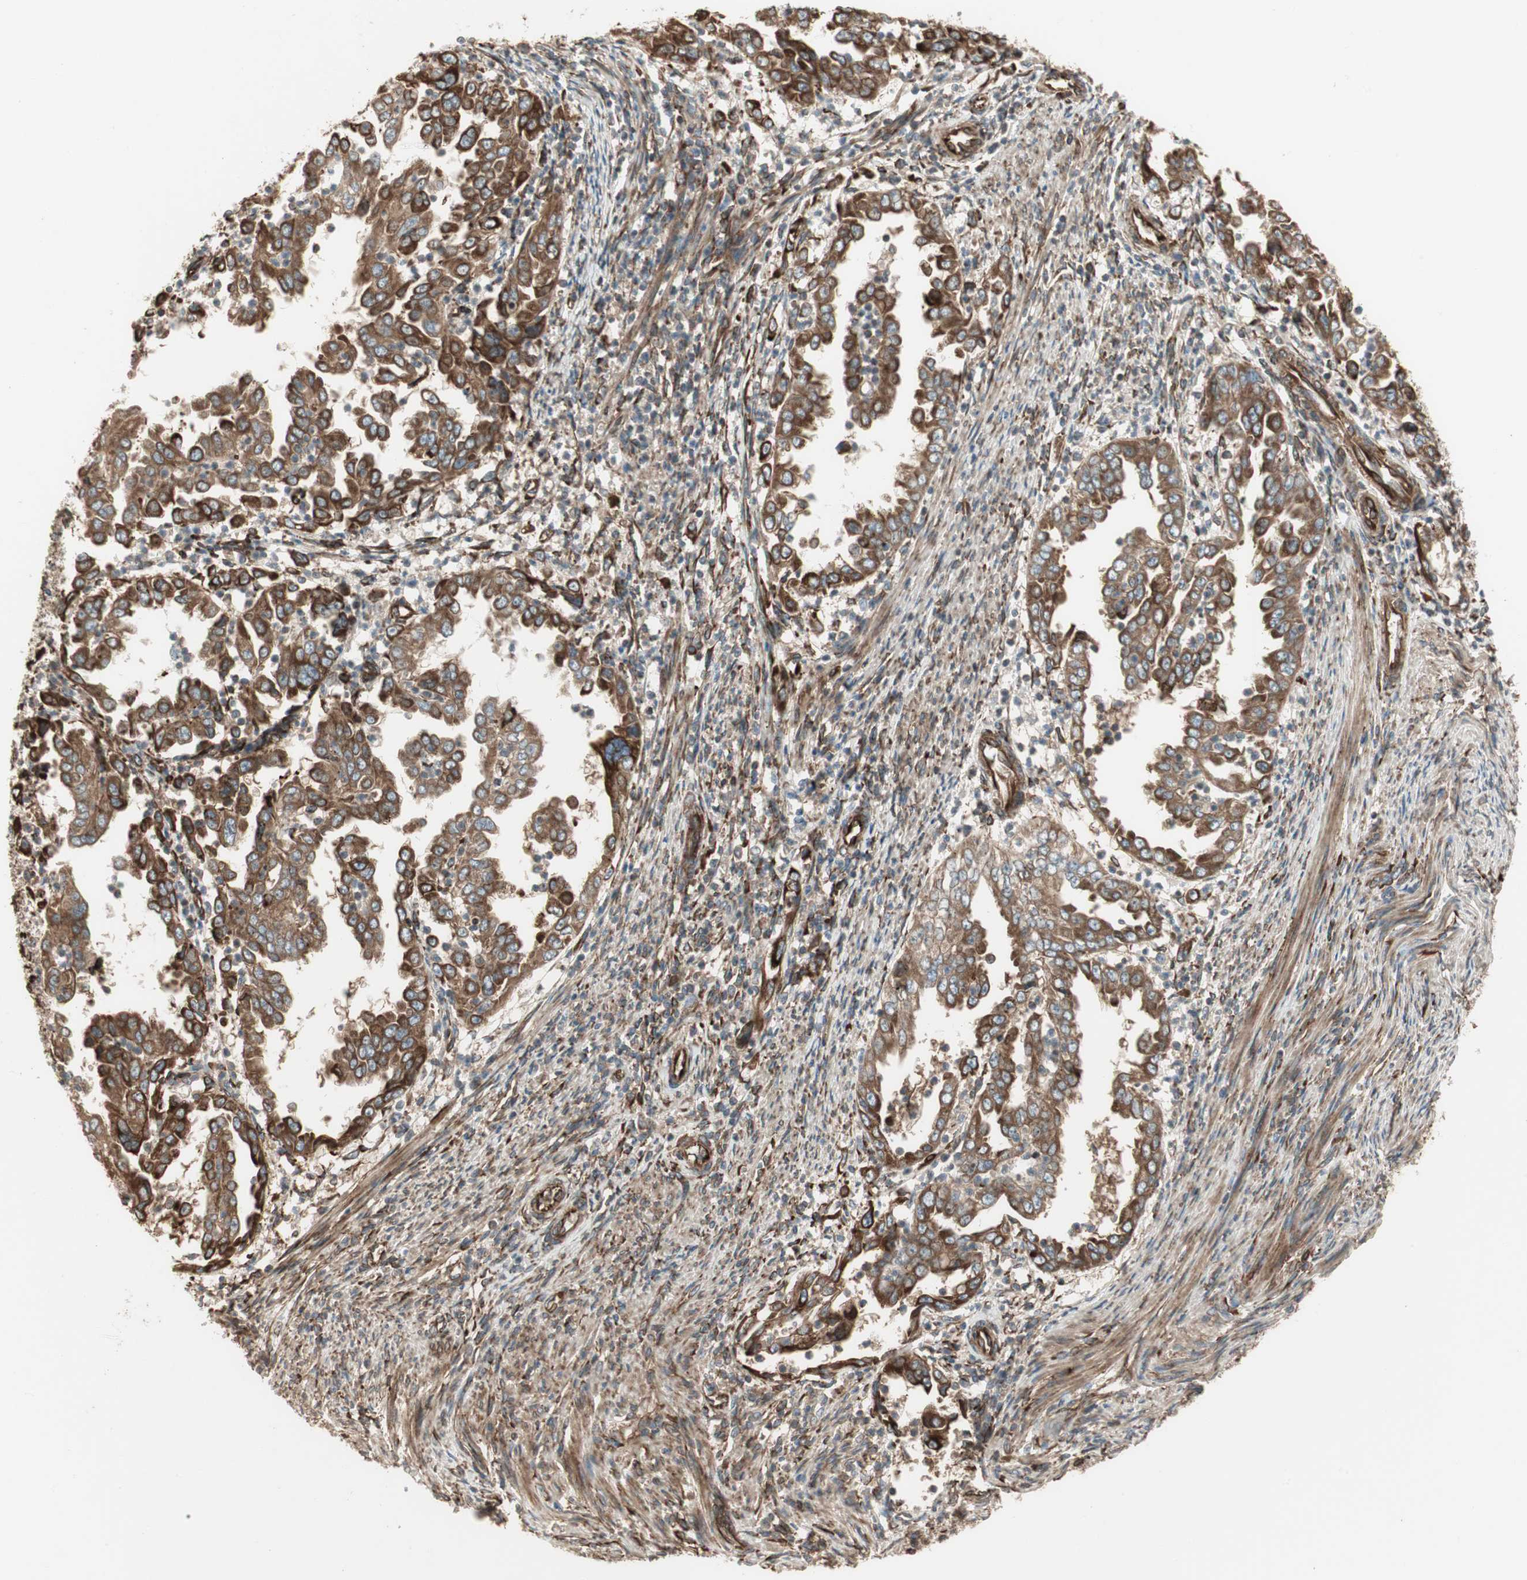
{"staining": {"intensity": "moderate", "quantity": ">75%", "location": "cytoplasmic/membranous"}, "tissue": "endometrial cancer", "cell_type": "Tumor cells", "image_type": "cancer", "snomed": [{"axis": "morphology", "description": "Adenocarcinoma, NOS"}, {"axis": "topography", "description": "Endometrium"}], "caption": "IHC of human adenocarcinoma (endometrial) displays medium levels of moderate cytoplasmic/membranous expression in approximately >75% of tumor cells.", "gene": "PRKG1", "patient": {"sex": "female", "age": 85}}